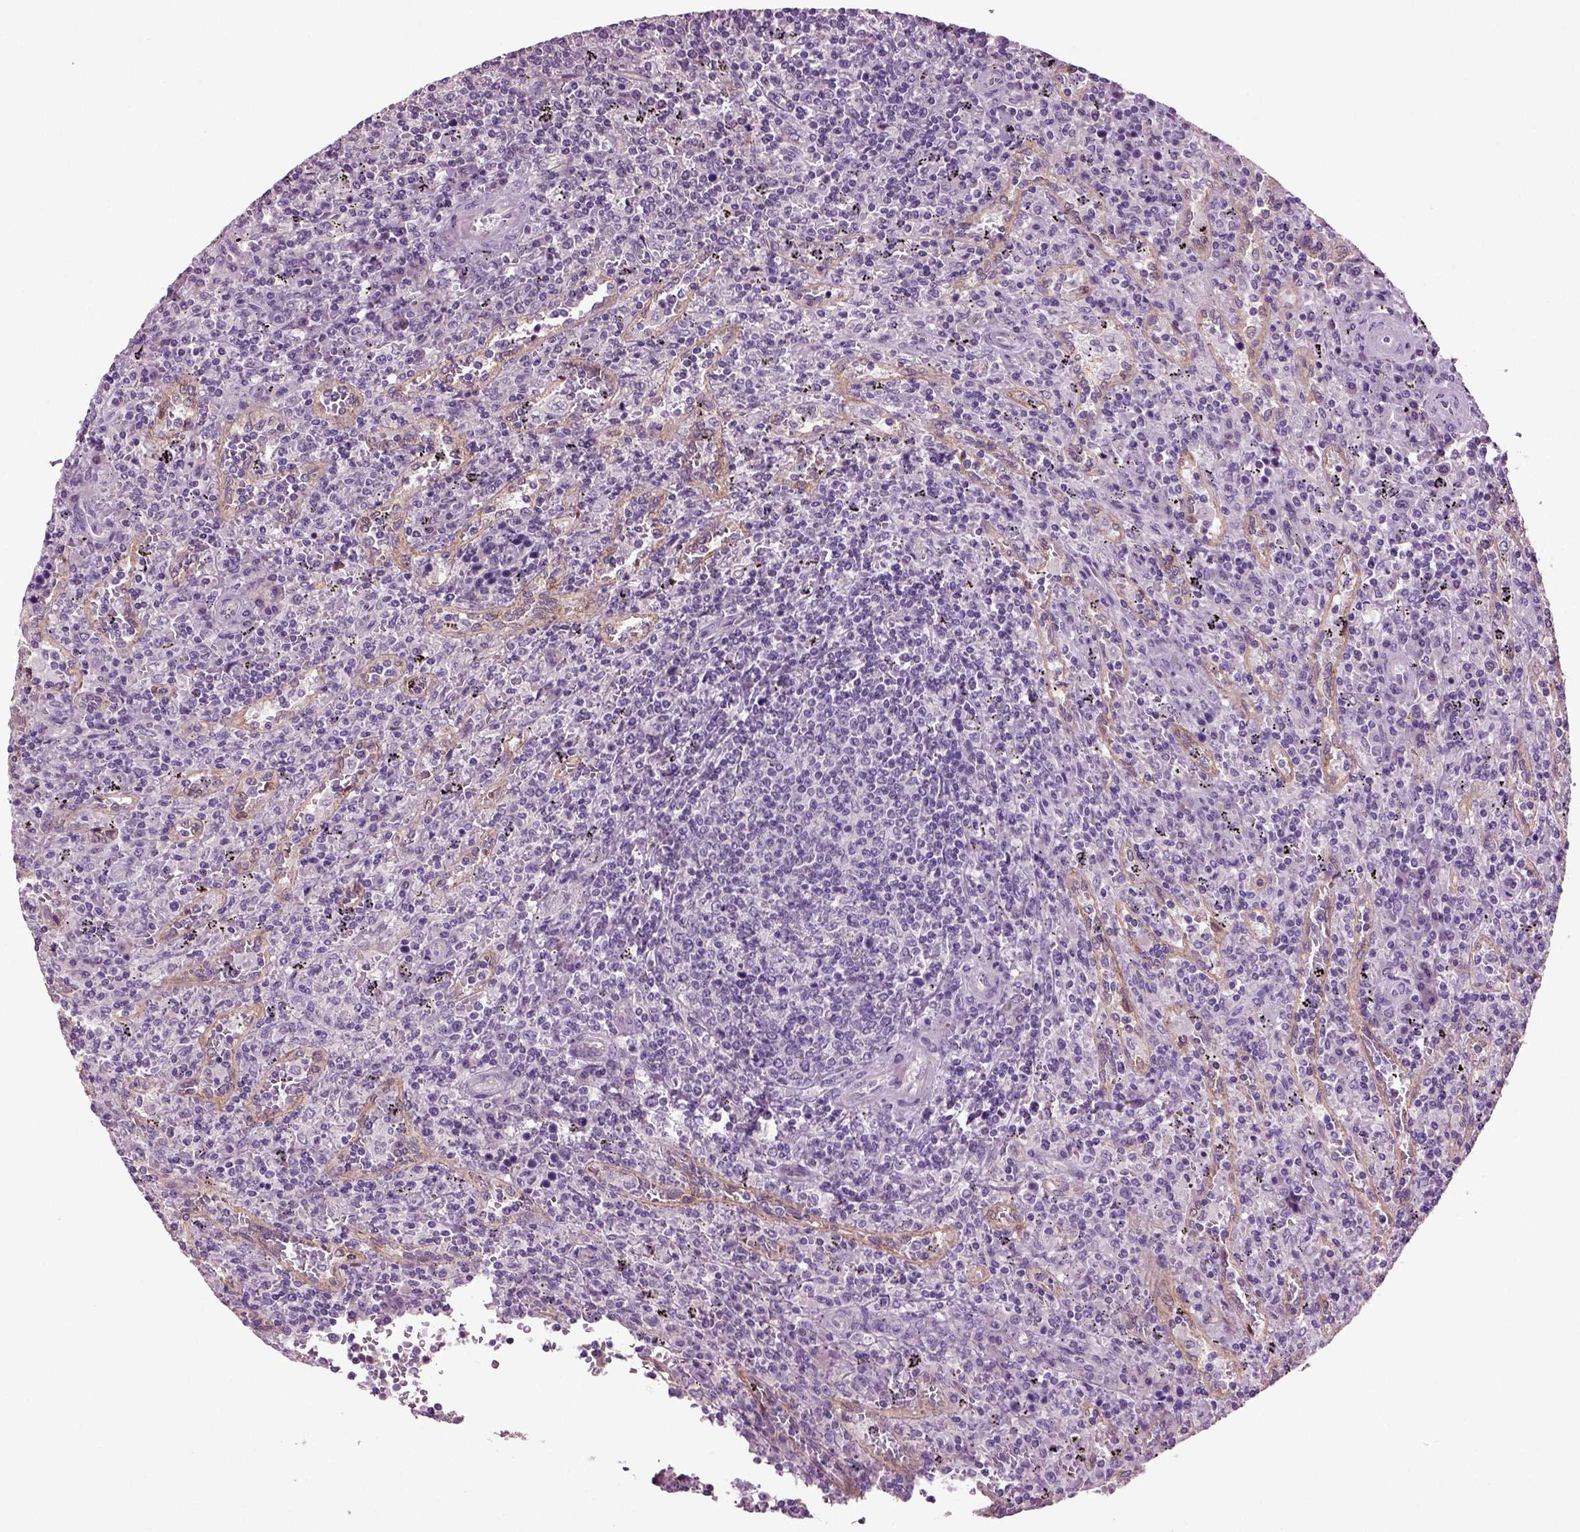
{"staining": {"intensity": "negative", "quantity": "none", "location": "none"}, "tissue": "lymphoma", "cell_type": "Tumor cells", "image_type": "cancer", "snomed": [{"axis": "morphology", "description": "Malignant lymphoma, non-Hodgkin's type, Low grade"}, {"axis": "topography", "description": "Spleen"}], "caption": "An IHC photomicrograph of lymphoma is shown. There is no staining in tumor cells of lymphoma. Nuclei are stained in blue.", "gene": "COL9A2", "patient": {"sex": "male", "age": 62}}